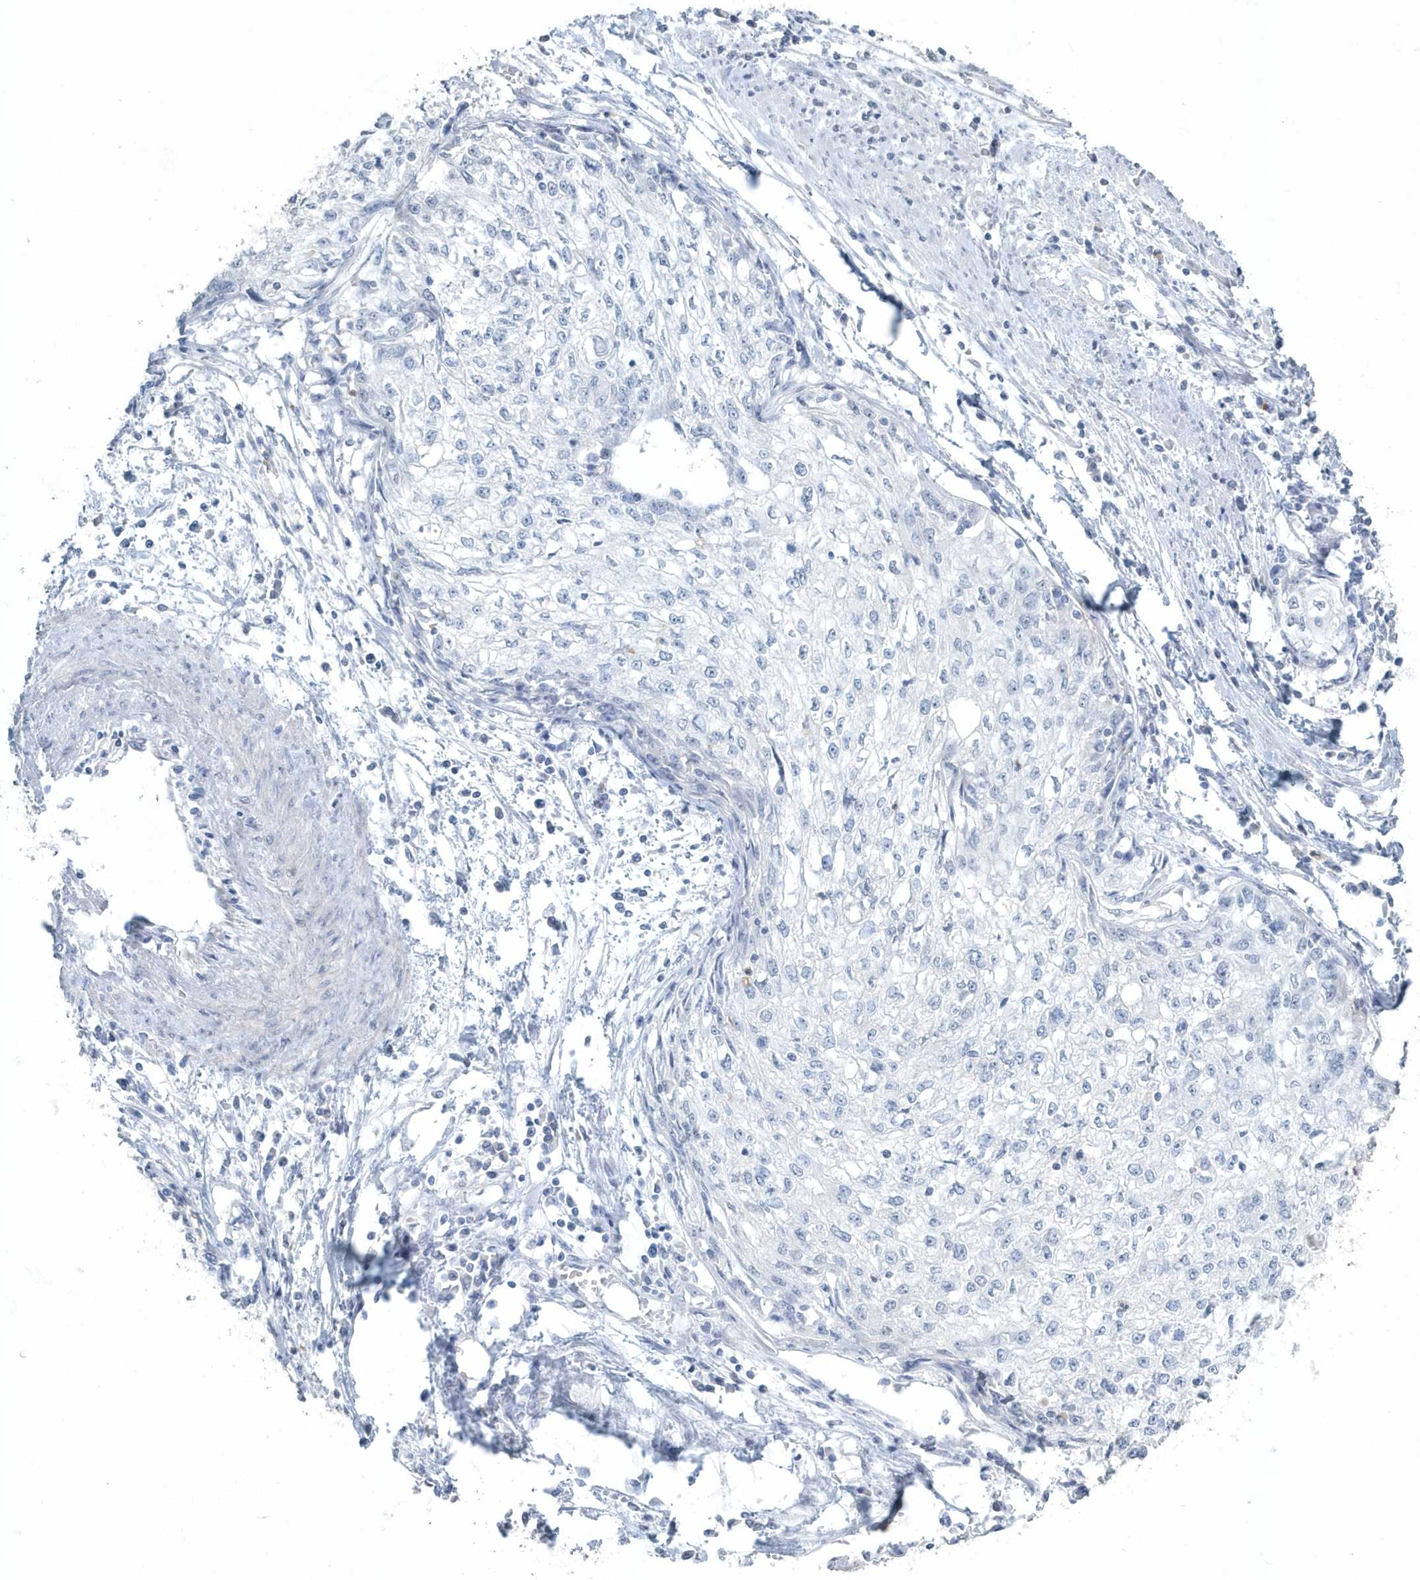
{"staining": {"intensity": "negative", "quantity": "none", "location": "none"}, "tissue": "cervical cancer", "cell_type": "Tumor cells", "image_type": "cancer", "snomed": [{"axis": "morphology", "description": "Squamous cell carcinoma, NOS"}, {"axis": "topography", "description": "Cervix"}], "caption": "Human cervical cancer stained for a protein using immunohistochemistry exhibits no positivity in tumor cells.", "gene": "MYOT", "patient": {"sex": "female", "age": 57}}